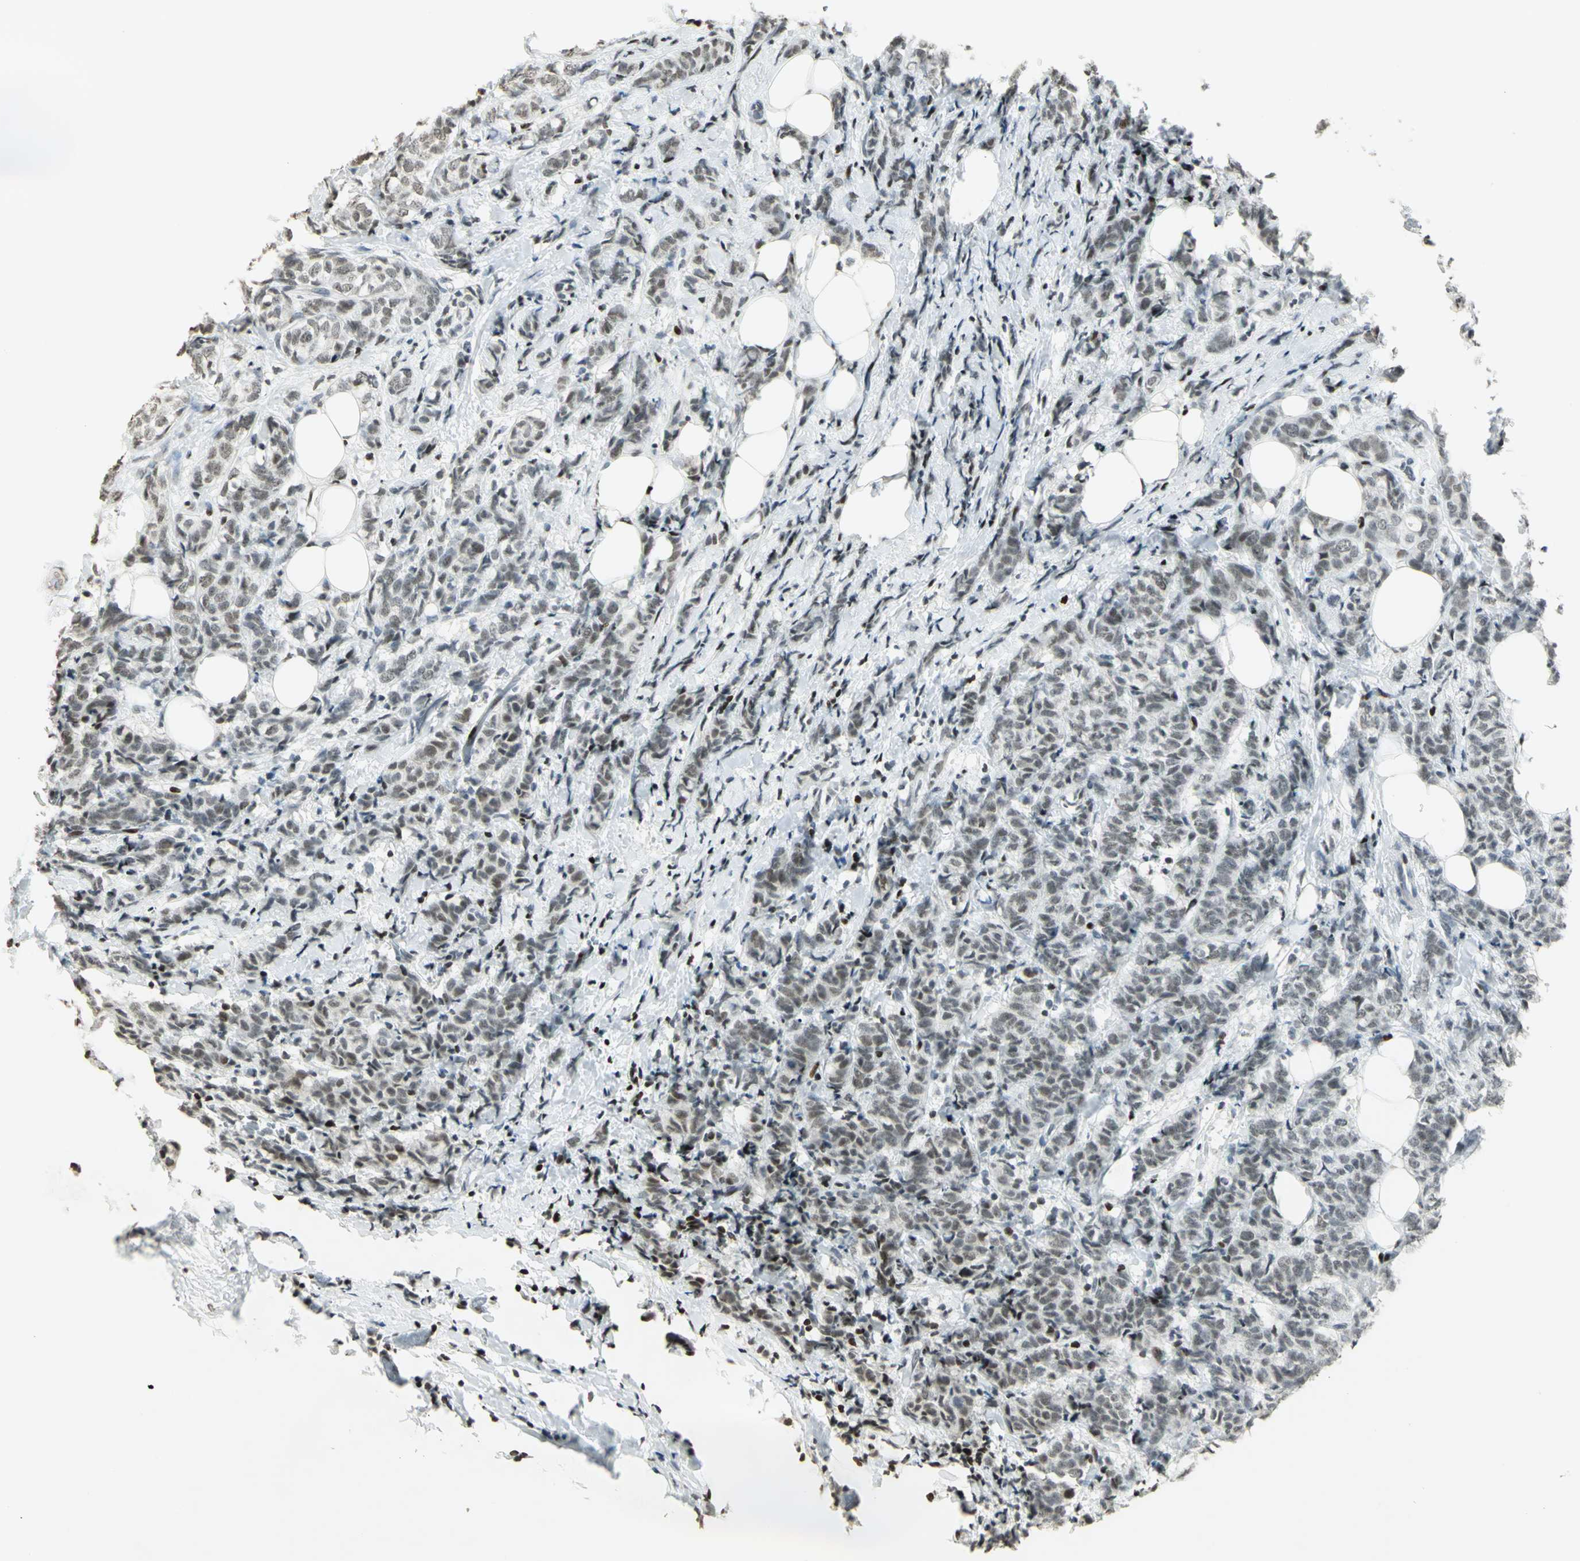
{"staining": {"intensity": "weak", "quantity": "25%-75%", "location": "nuclear"}, "tissue": "breast cancer", "cell_type": "Tumor cells", "image_type": "cancer", "snomed": [{"axis": "morphology", "description": "Lobular carcinoma"}, {"axis": "topography", "description": "Breast"}], "caption": "Weak nuclear staining for a protein is identified in about 25%-75% of tumor cells of breast lobular carcinoma using immunohistochemistry.", "gene": "KDM1A", "patient": {"sex": "female", "age": 60}}